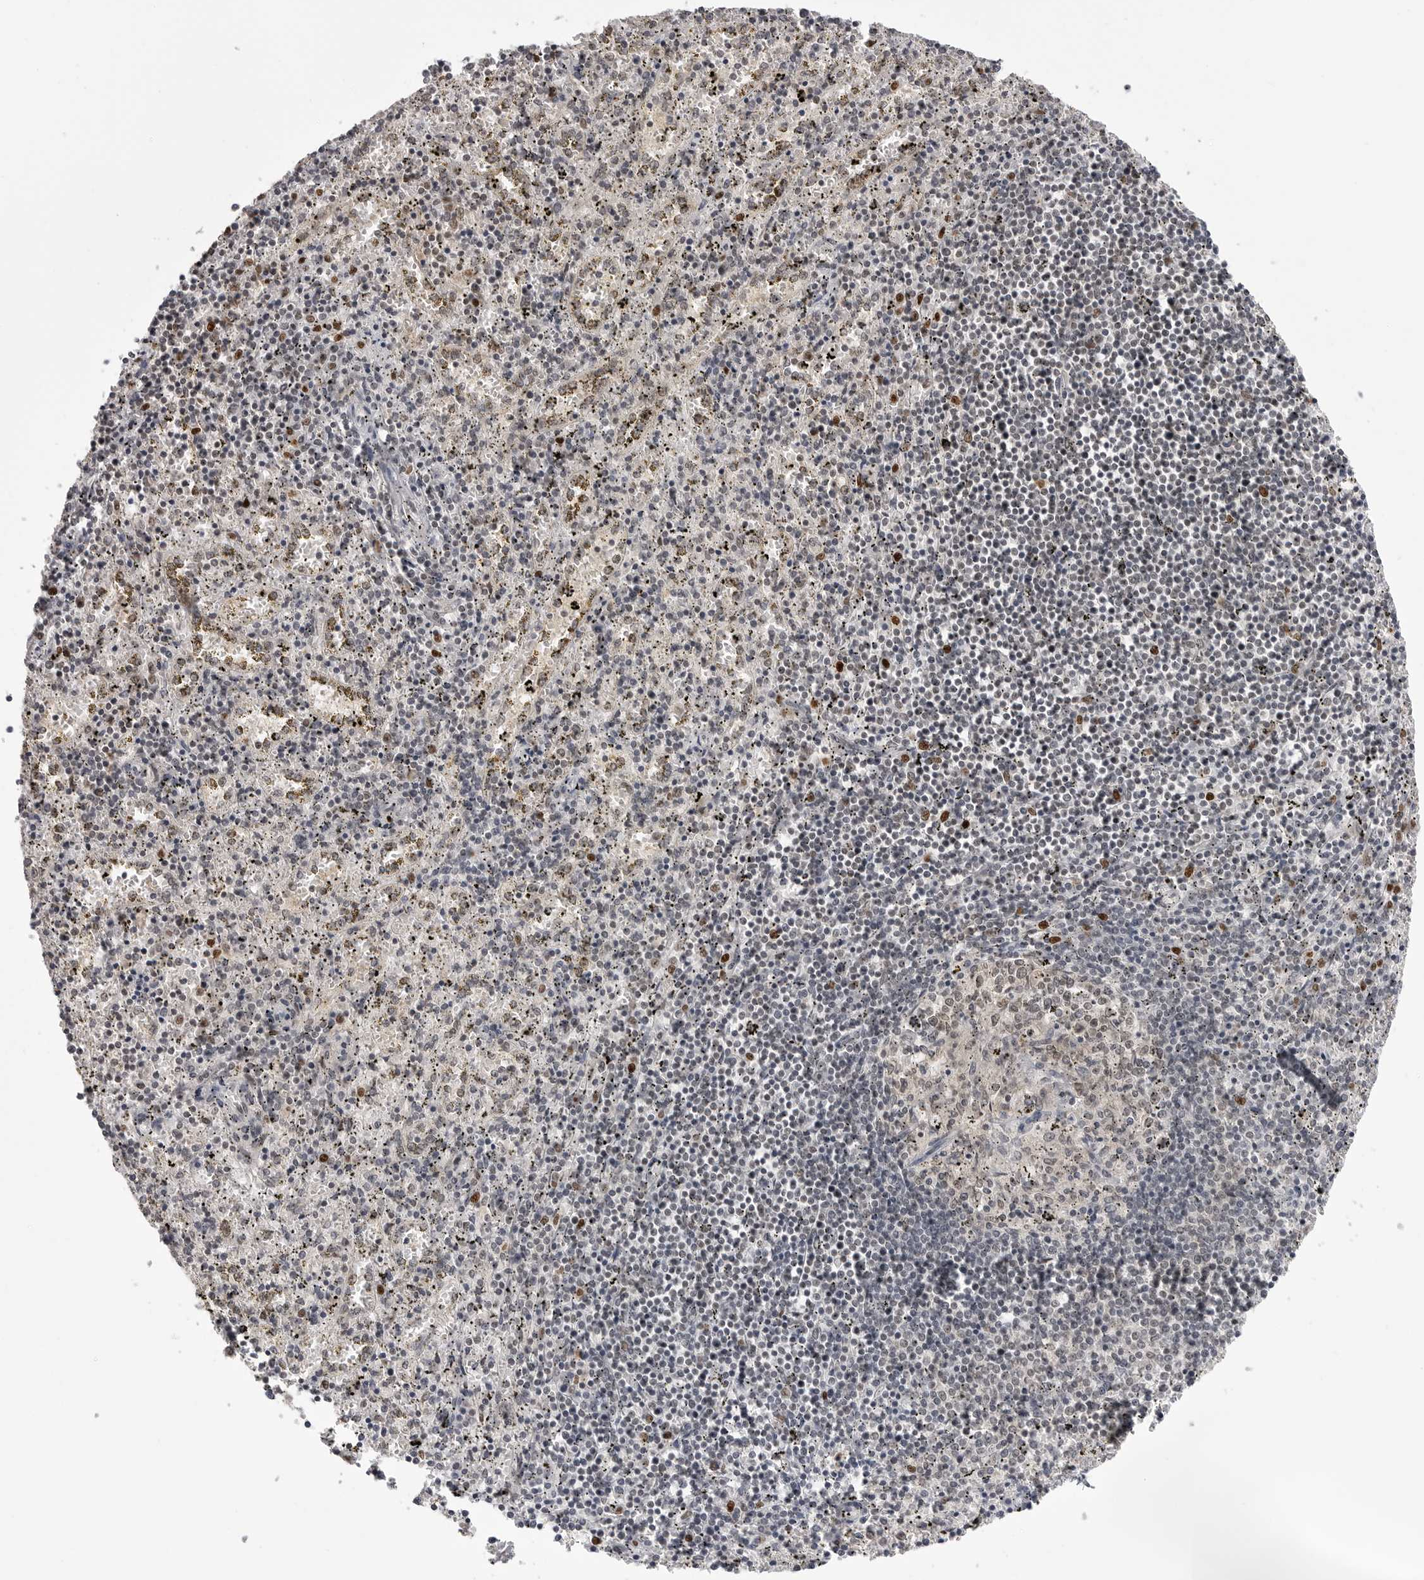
{"staining": {"intensity": "moderate", "quantity": "25%-75%", "location": "cytoplasmic/membranous,nuclear"}, "tissue": "spleen", "cell_type": "Cells in red pulp", "image_type": "normal", "snomed": [{"axis": "morphology", "description": "Normal tissue, NOS"}, {"axis": "topography", "description": "Spleen"}], "caption": "The image demonstrates staining of benign spleen, revealing moderate cytoplasmic/membranous,nuclear protein expression (brown color) within cells in red pulp.", "gene": "PTK2B", "patient": {"sex": "male", "age": 11}}